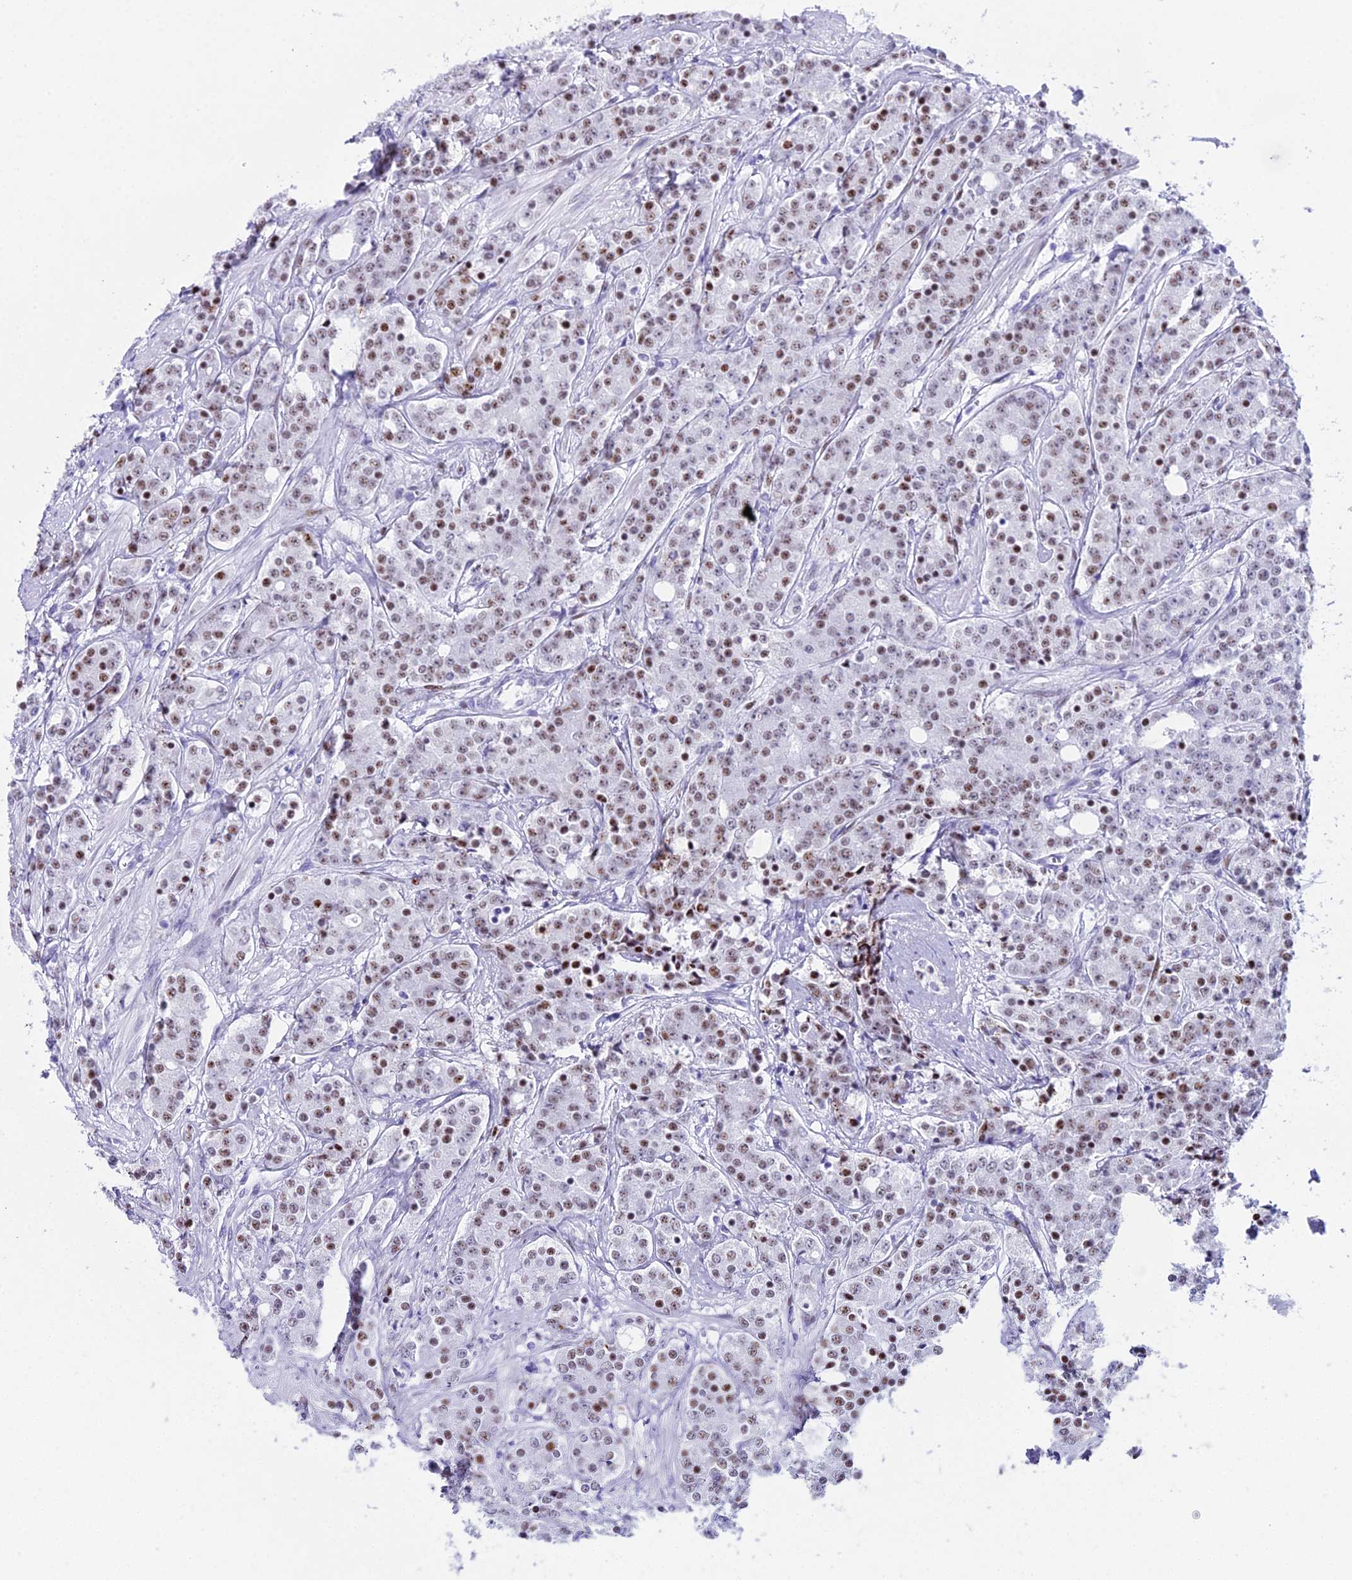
{"staining": {"intensity": "moderate", "quantity": ">75%", "location": "nuclear"}, "tissue": "prostate cancer", "cell_type": "Tumor cells", "image_type": "cancer", "snomed": [{"axis": "morphology", "description": "Adenocarcinoma, High grade"}, {"axis": "topography", "description": "Prostate"}], "caption": "Tumor cells demonstrate medium levels of moderate nuclear staining in approximately >75% of cells in prostate cancer. The staining was performed using DAB, with brown indicating positive protein expression. Nuclei are stained blue with hematoxylin.", "gene": "RNPS1", "patient": {"sex": "male", "age": 62}}